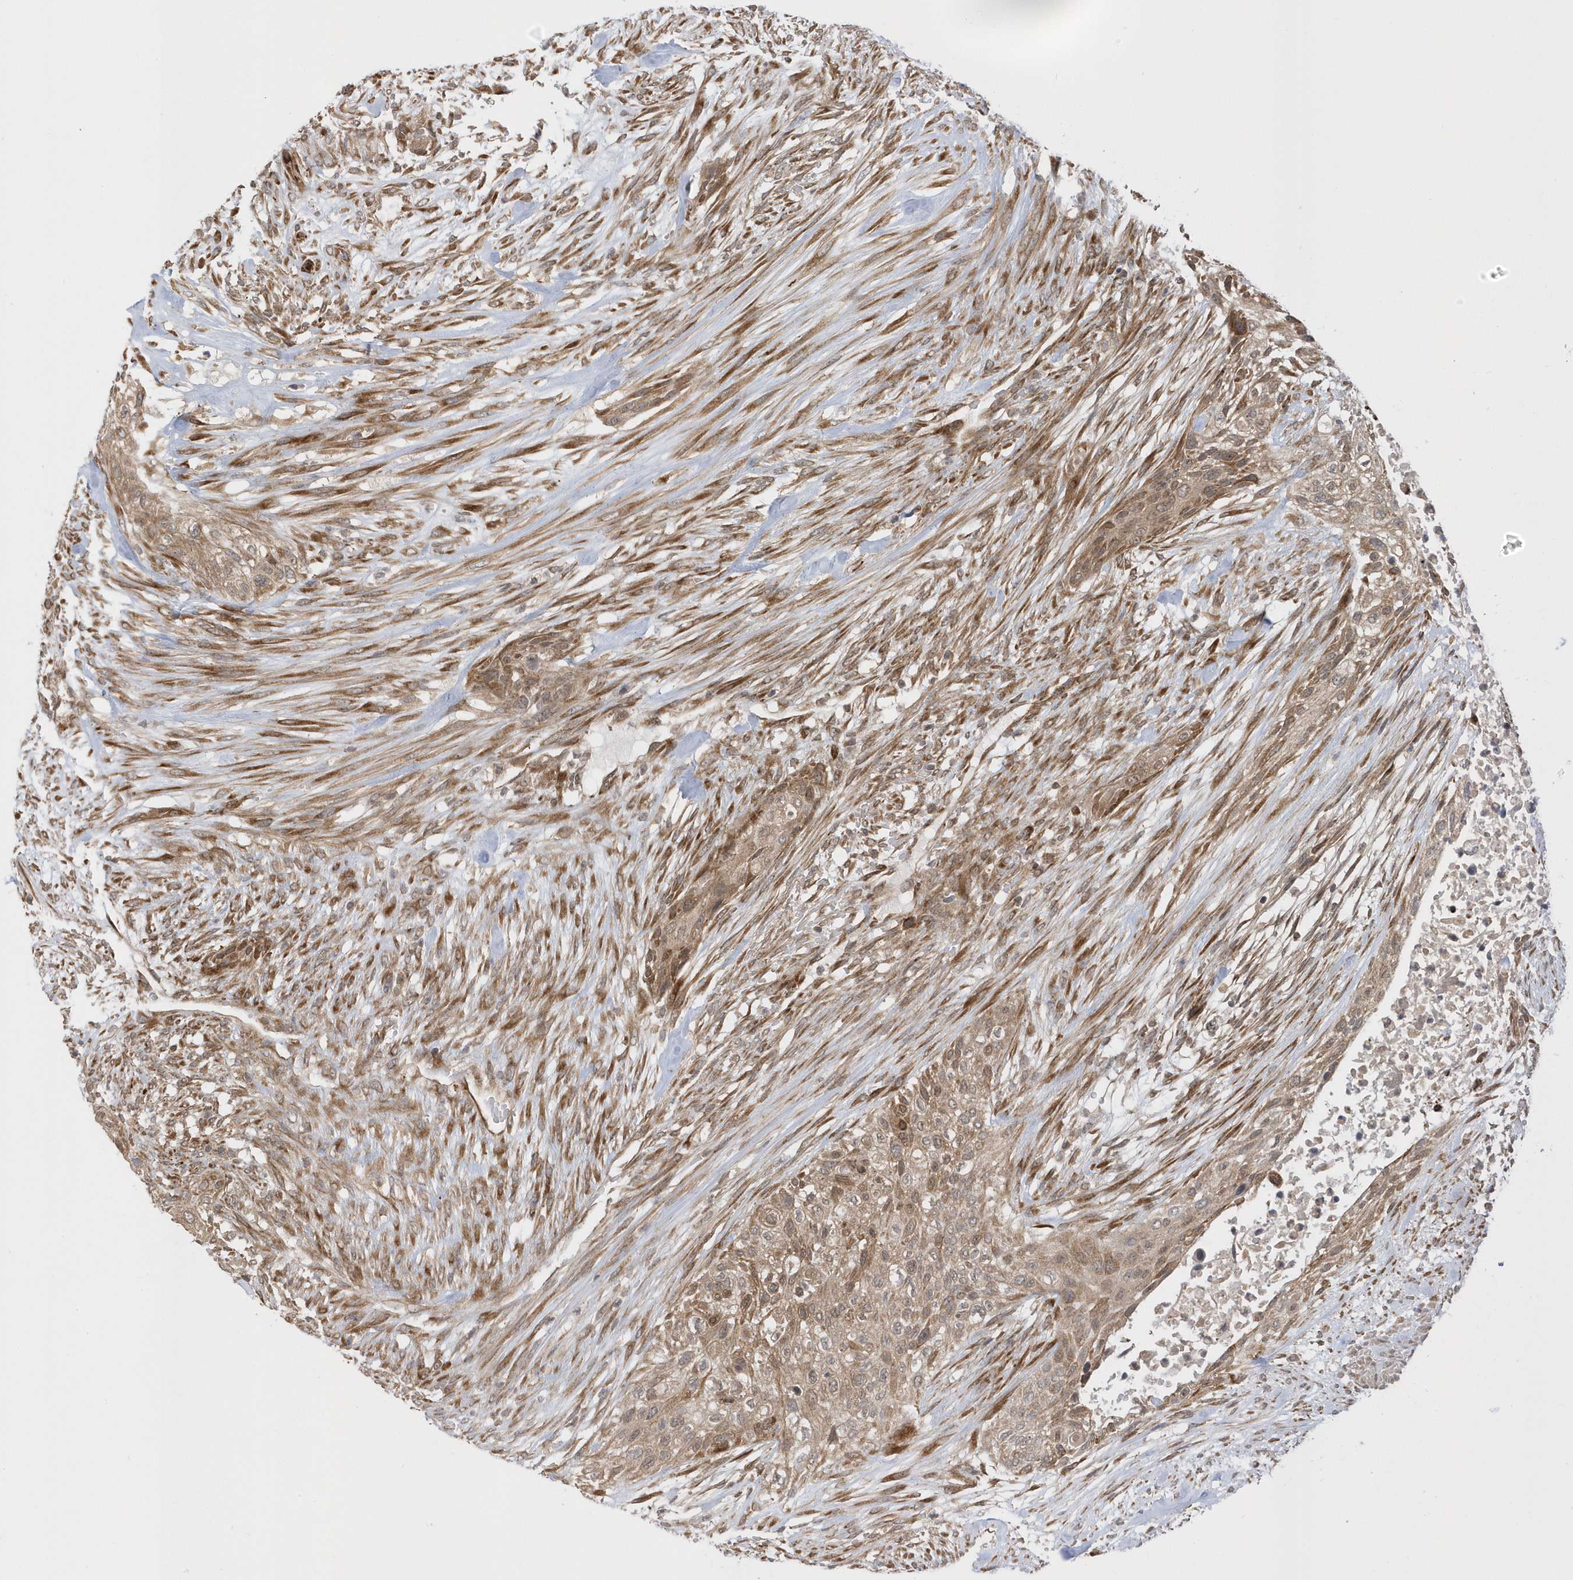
{"staining": {"intensity": "moderate", "quantity": ">75%", "location": "cytoplasmic/membranous,nuclear"}, "tissue": "urothelial cancer", "cell_type": "Tumor cells", "image_type": "cancer", "snomed": [{"axis": "morphology", "description": "Urothelial carcinoma, High grade"}, {"axis": "topography", "description": "Urinary bladder"}], "caption": "The photomicrograph demonstrates a brown stain indicating the presence of a protein in the cytoplasmic/membranous and nuclear of tumor cells in urothelial cancer.", "gene": "METTL21A", "patient": {"sex": "male", "age": 35}}